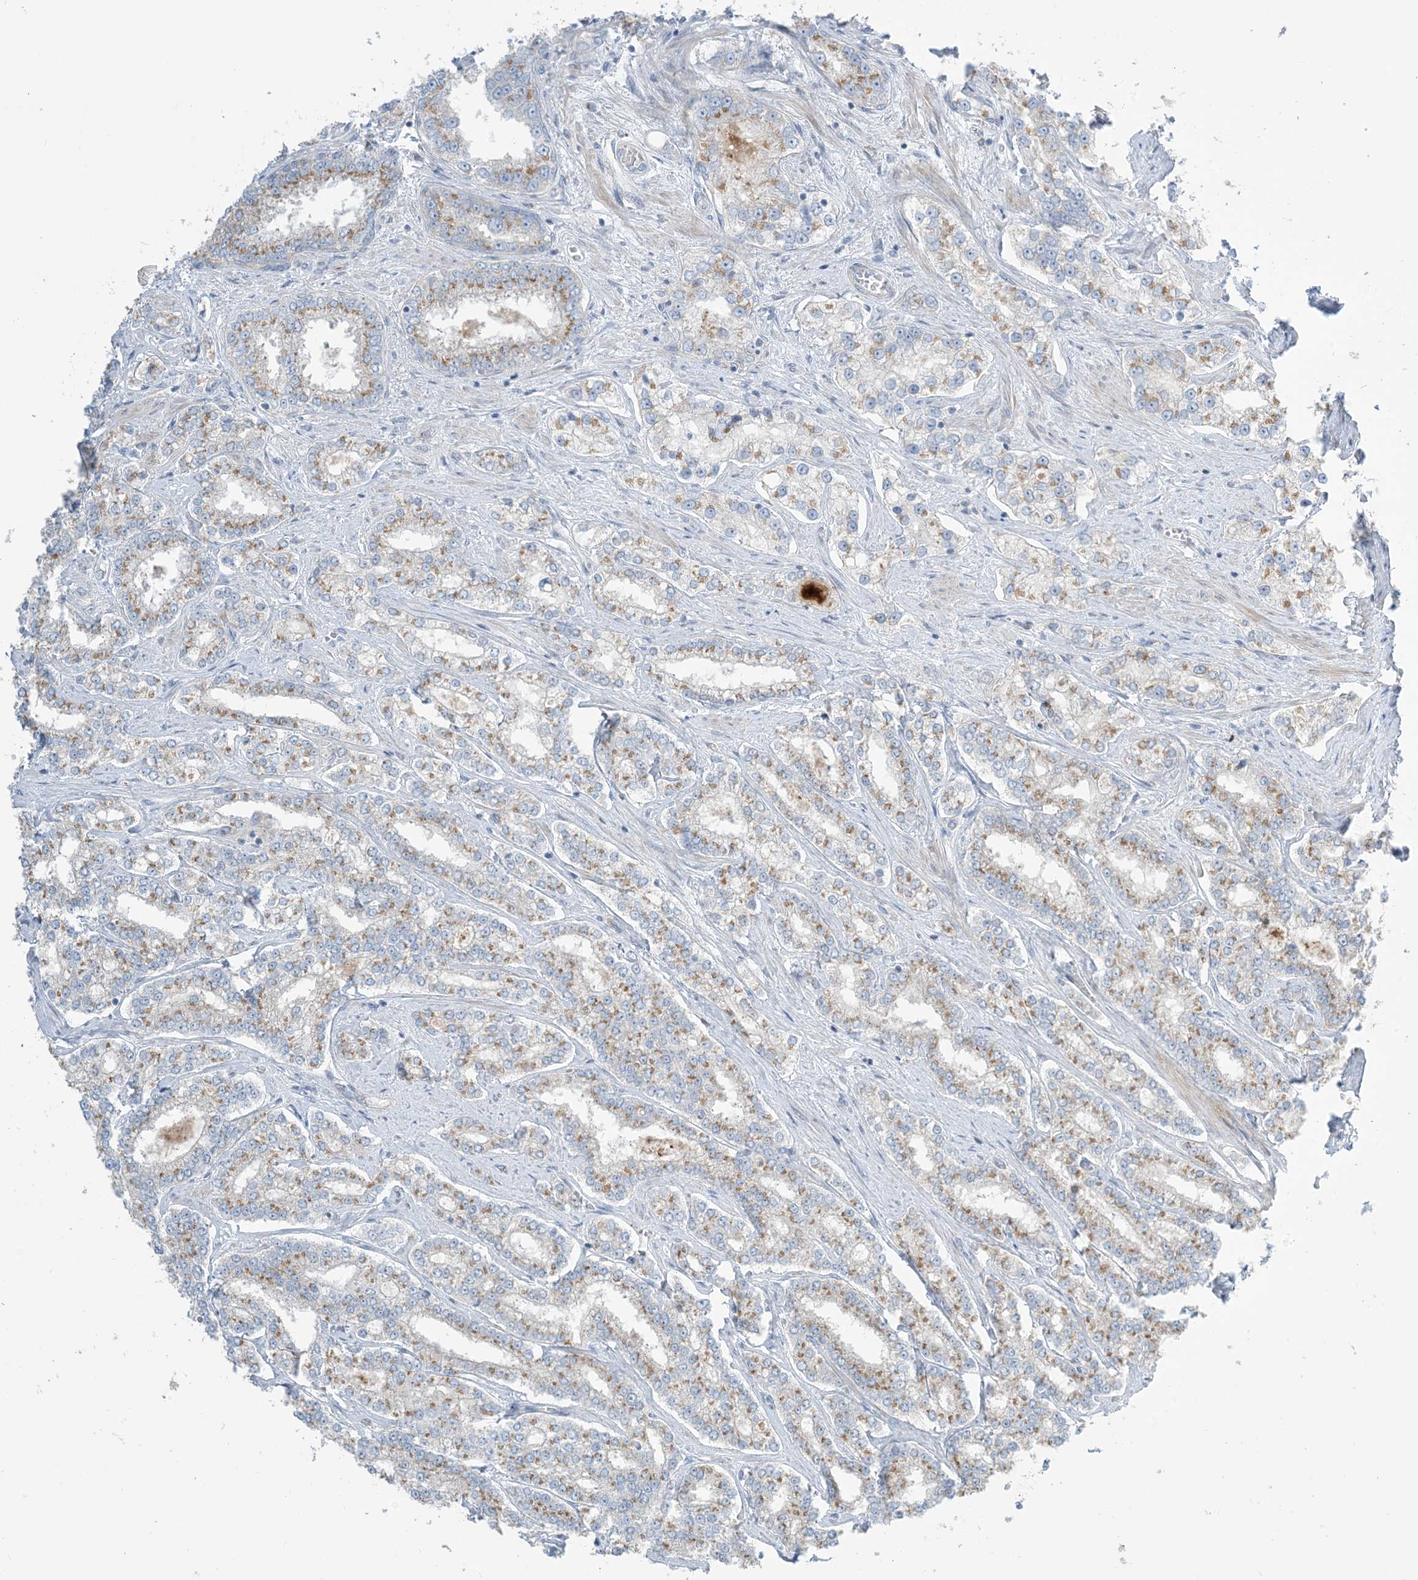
{"staining": {"intensity": "moderate", "quantity": ">75%", "location": "cytoplasmic/membranous"}, "tissue": "prostate cancer", "cell_type": "Tumor cells", "image_type": "cancer", "snomed": [{"axis": "morphology", "description": "Normal tissue, NOS"}, {"axis": "morphology", "description": "Adenocarcinoma, High grade"}, {"axis": "topography", "description": "Prostate"}], "caption": "Prostate adenocarcinoma (high-grade) was stained to show a protein in brown. There is medium levels of moderate cytoplasmic/membranous expression in approximately >75% of tumor cells. The protein of interest is stained brown, and the nuclei are stained in blue (DAB (3,3'-diaminobenzidine) IHC with brightfield microscopy, high magnification).", "gene": "AFTPH", "patient": {"sex": "male", "age": 83}}